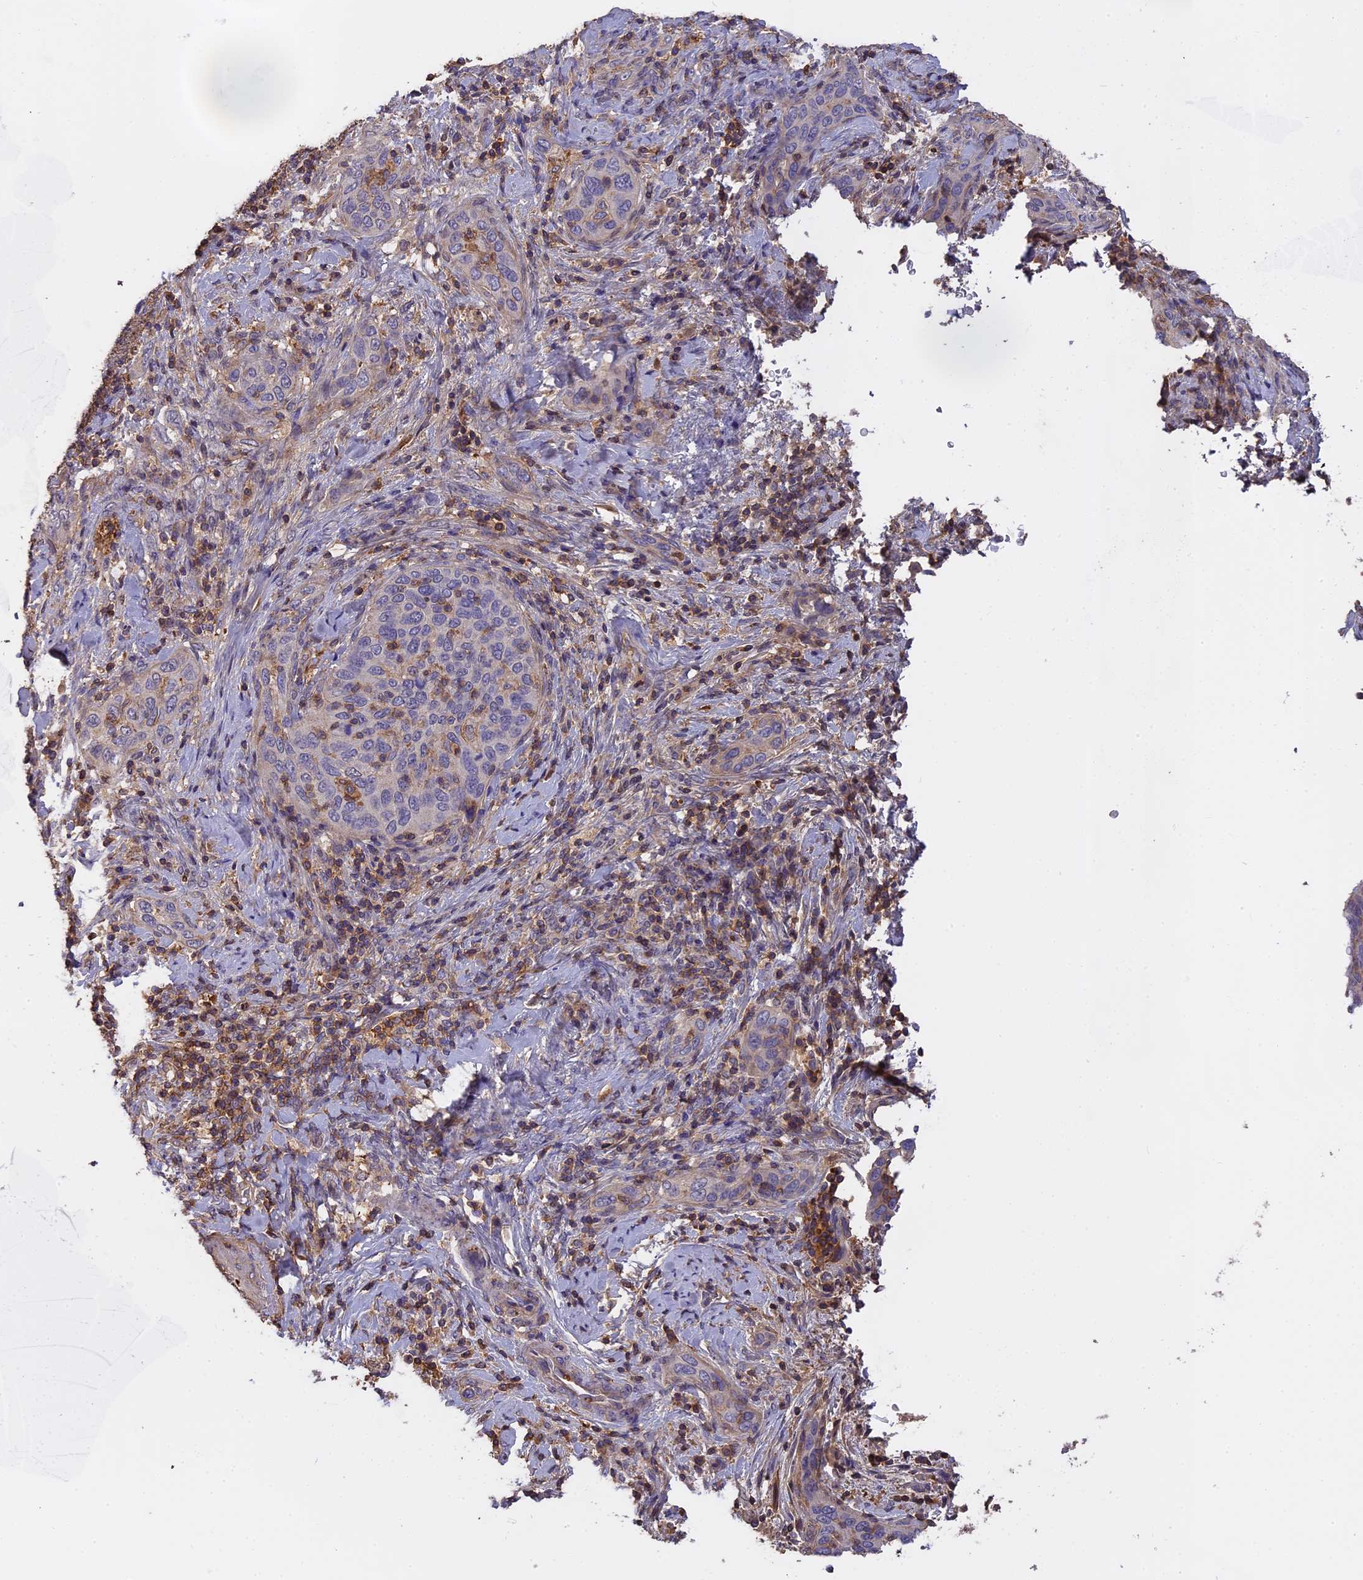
{"staining": {"intensity": "negative", "quantity": "none", "location": "none"}, "tissue": "cervical cancer", "cell_type": "Tumor cells", "image_type": "cancer", "snomed": [{"axis": "morphology", "description": "Squamous cell carcinoma, NOS"}, {"axis": "topography", "description": "Cervix"}], "caption": "The IHC histopathology image has no significant staining in tumor cells of cervical squamous cell carcinoma tissue.", "gene": "CFAP119", "patient": {"sex": "female", "age": 60}}